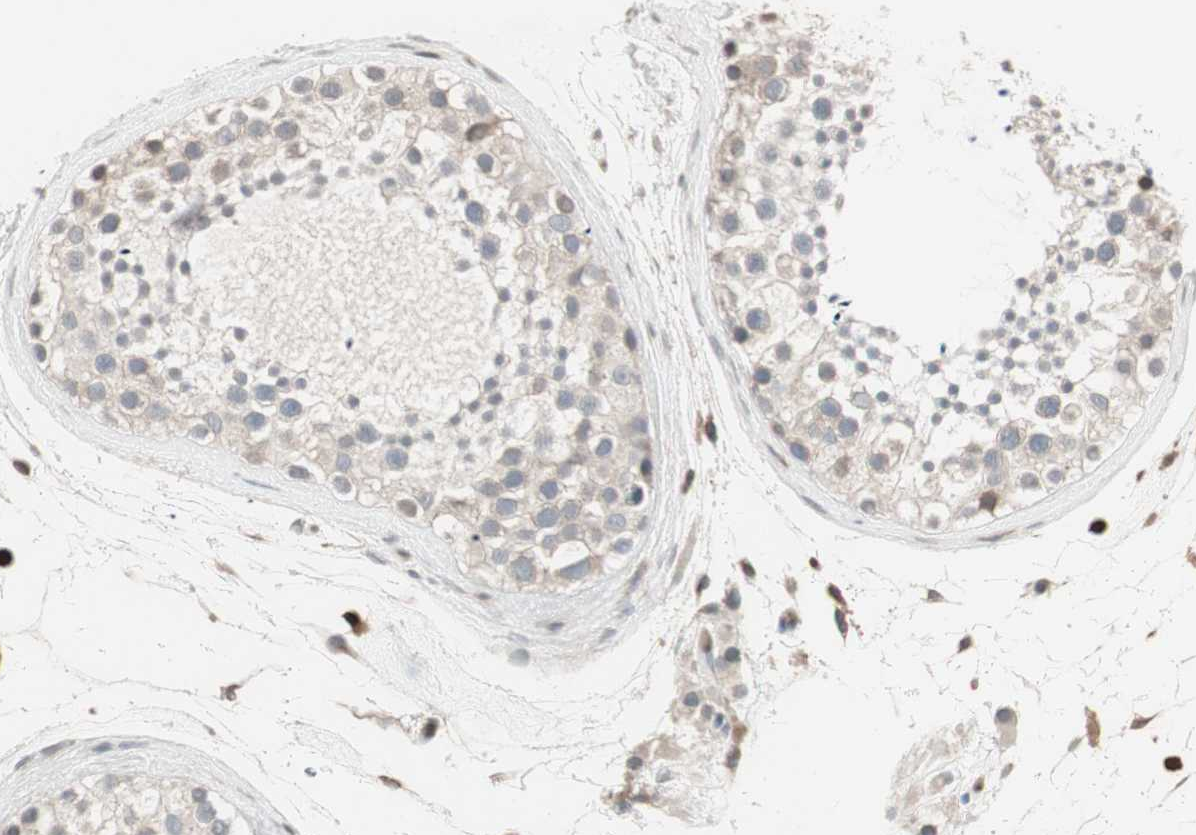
{"staining": {"intensity": "weak", "quantity": "25%-75%", "location": "cytoplasmic/membranous"}, "tissue": "testis", "cell_type": "Cells in seminiferous ducts", "image_type": "normal", "snomed": [{"axis": "morphology", "description": "Normal tissue, NOS"}, {"axis": "topography", "description": "Testis"}], "caption": "This histopathology image reveals IHC staining of normal human testis, with low weak cytoplasmic/membranous positivity in about 25%-75% of cells in seminiferous ducts.", "gene": "ARHGEF1", "patient": {"sex": "male", "age": 46}}